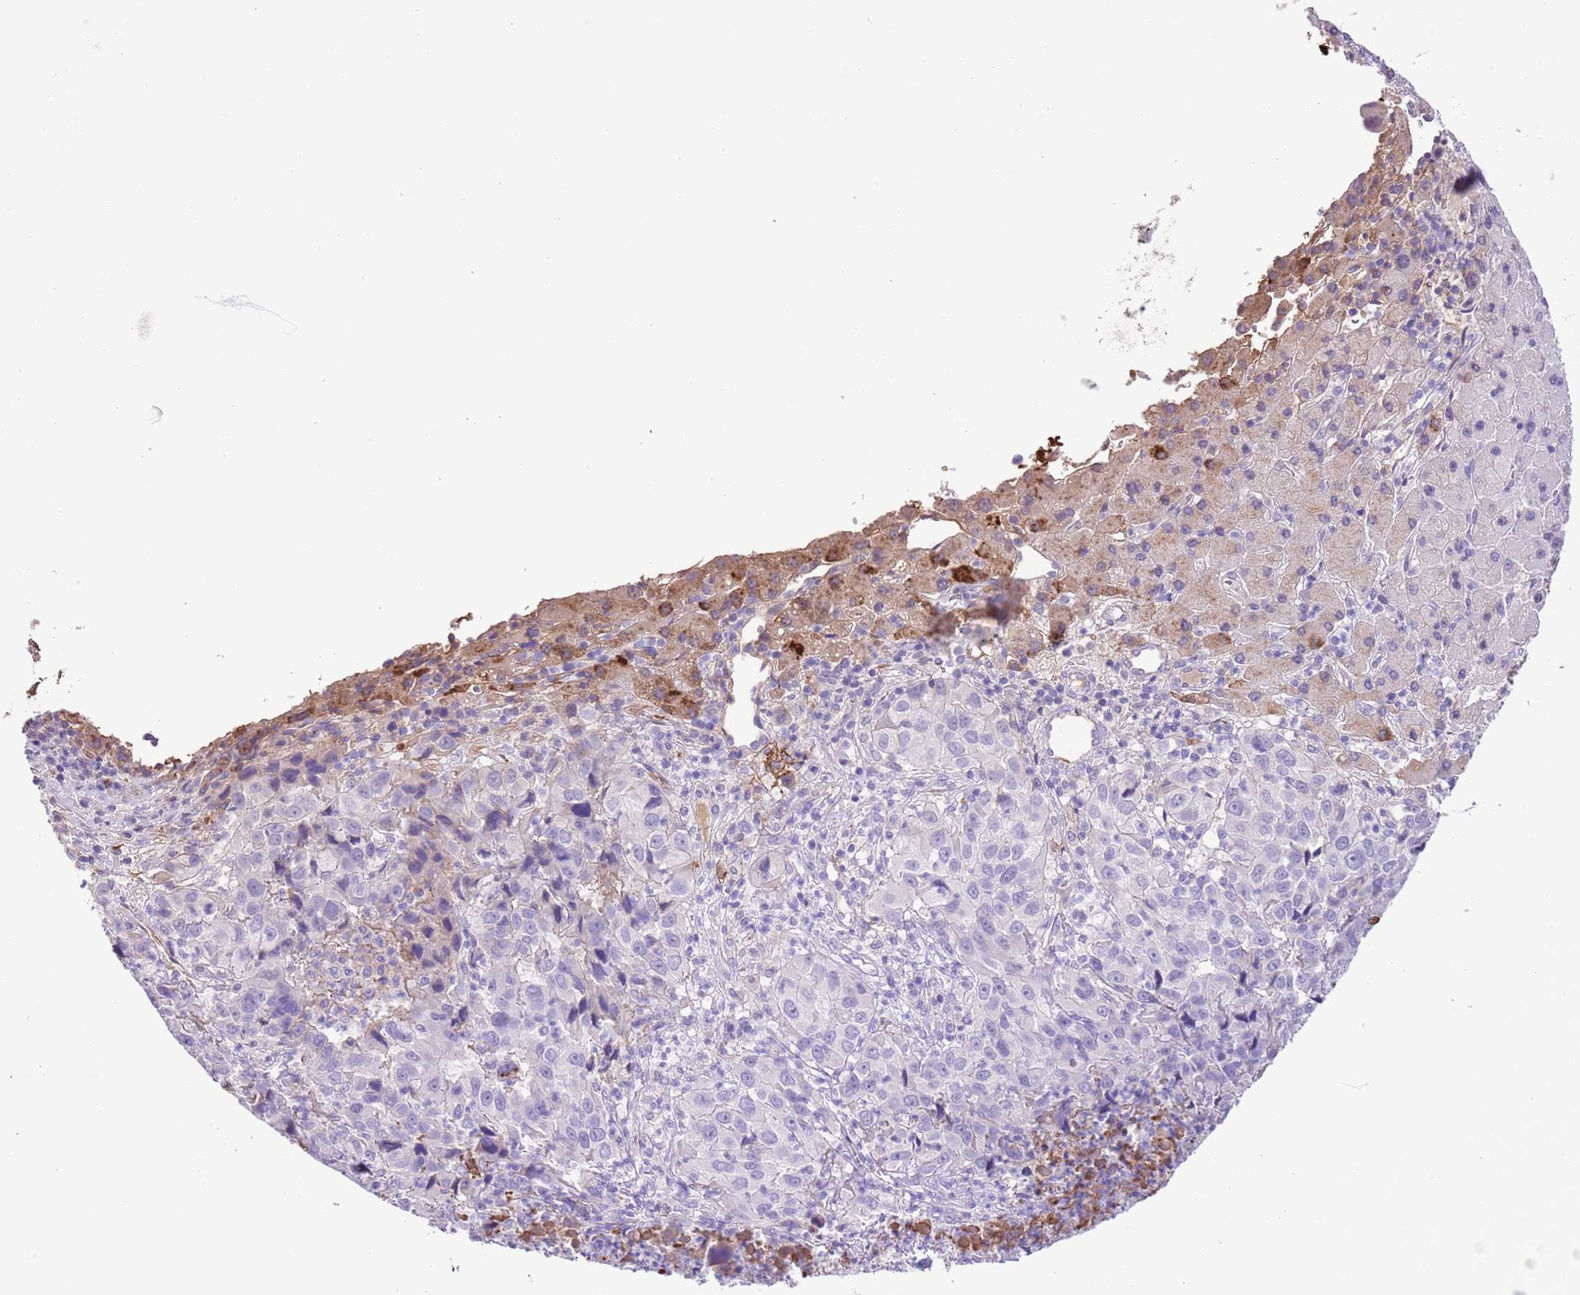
{"staining": {"intensity": "negative", "quantity": "none", "location": "none"}, "tissue": "liver cancer", "cell_type": "Tumor cells", "image_type": "cancer", "snomed": [{"axis": "morphology", "description": "Carcinoma, Hepatocellular, NOS"}, {"axis": "topography", "description": "Liver"}], "caption": "Tumor cells show no significant protein expression in liver cancer (hepatocellular carcinoma).", "gene": "IGF1", "patient": {"sex": "male", "age": 63}}